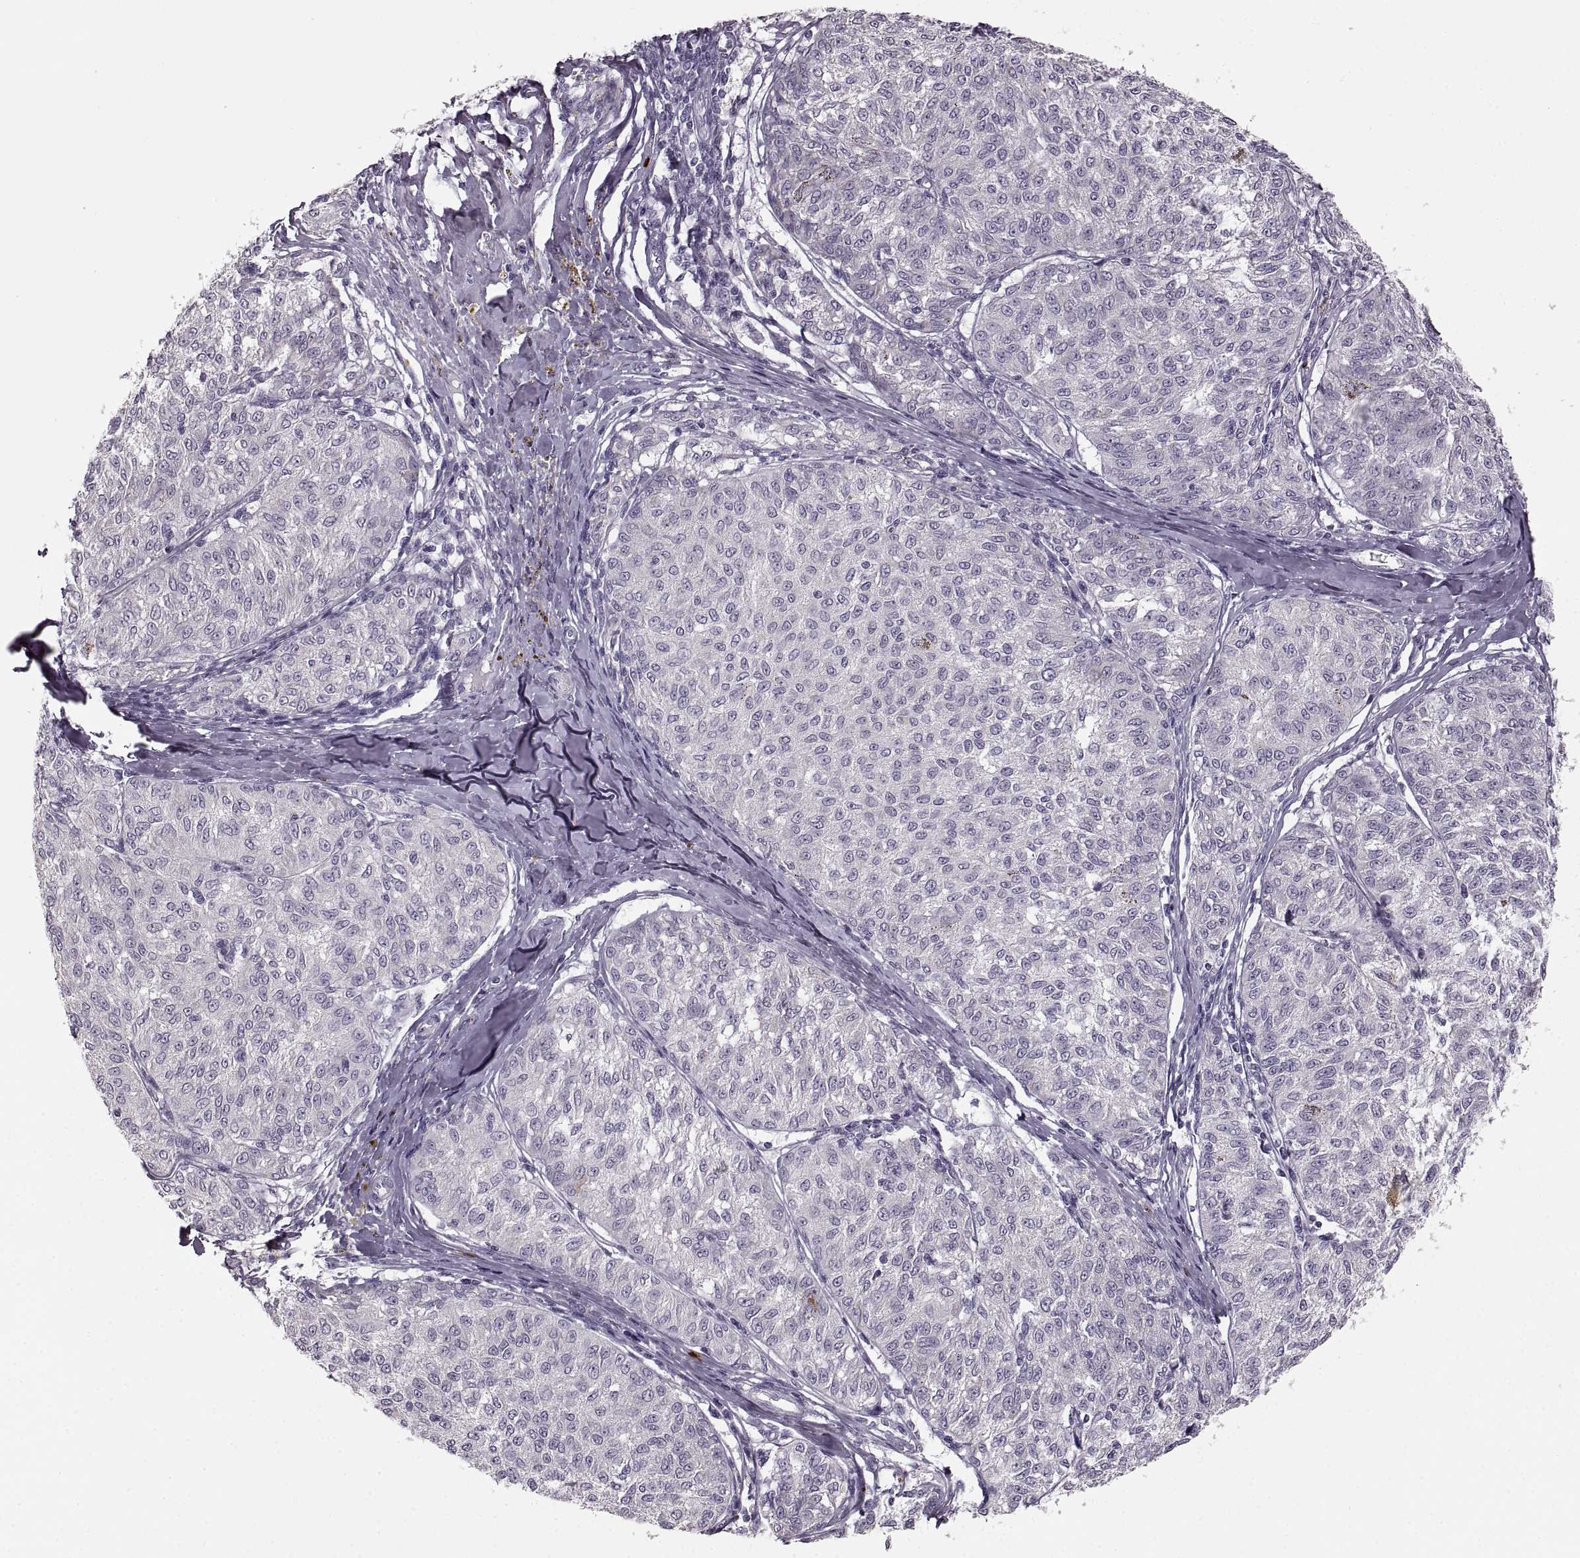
{"staining": {"intensity": "negative", "quantity": "none", "location": "none"}, "tissue": "melanoma", "cell_type": "Tumor cells", "image_type": "cancer", "snomed": [{"axis": "morphology", "description": "Malignant melanoma, NOS"}, {"axis": "topography", "description": "Skin"}], "caption": "This is an IHC micrograph of malignant melanoma. There is no expression in tumor cells.", "gene": "CNTN1", "patient": {"sex": "female", "age": 72}}